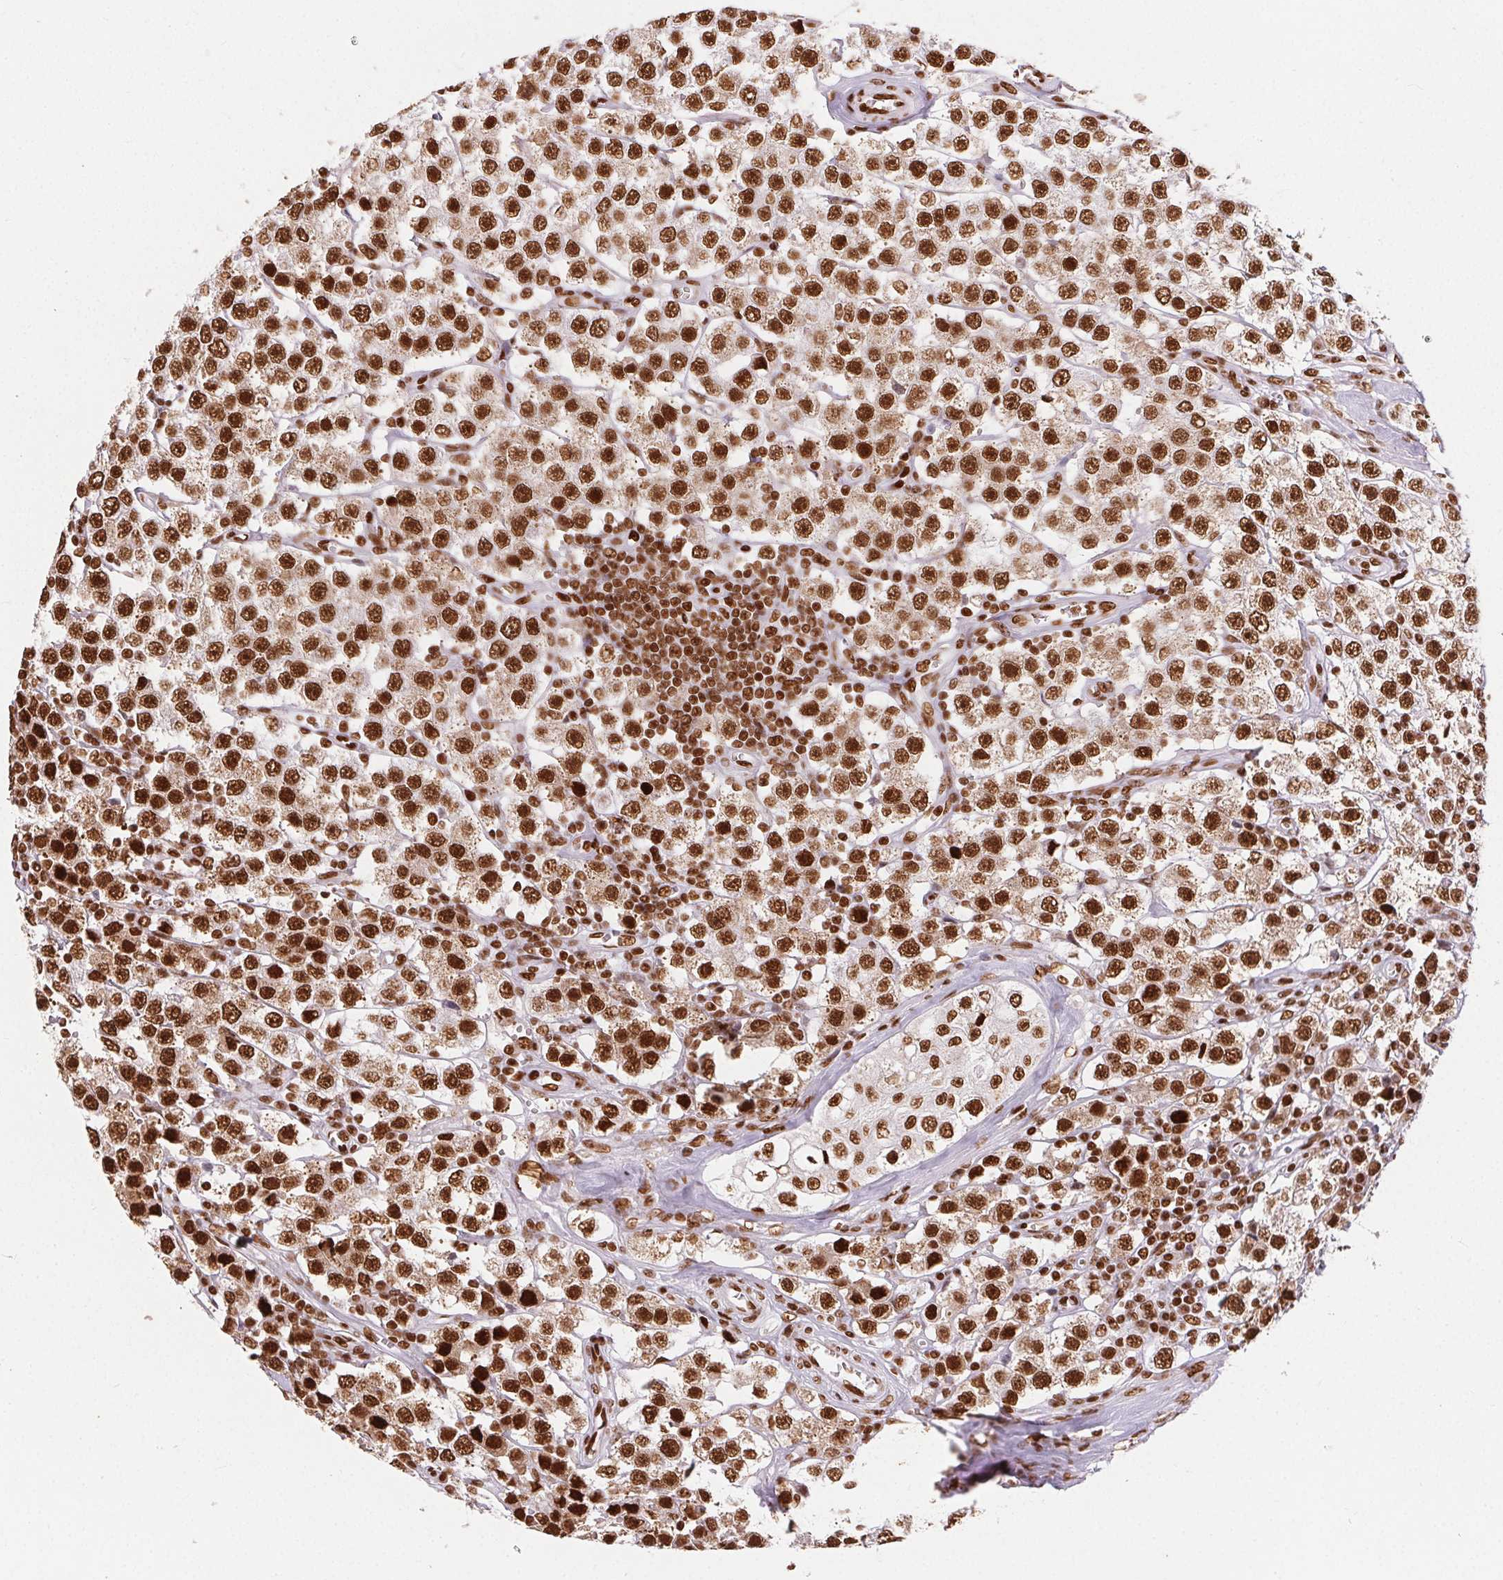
{"staining": {"intensity": "strong", "quantity": ">75%", "location": "nuclear"}, "tissue": "testis cancer", "cell_type": "Tumor cells", "image_type": "cancer", "snomed": [{"axis": "morphology", "description": "Seminoma, NOS"}, {"axis": "topography", "description": "Testis"}], "caption": "IHC micrograph of testis cancer stained for a protein (brown), which displays high levels of strong nuclear positivity in approximately >75% of tumor cells.", "gene": "ZNF80", "patient": {"sex": "male", "age": 34}}